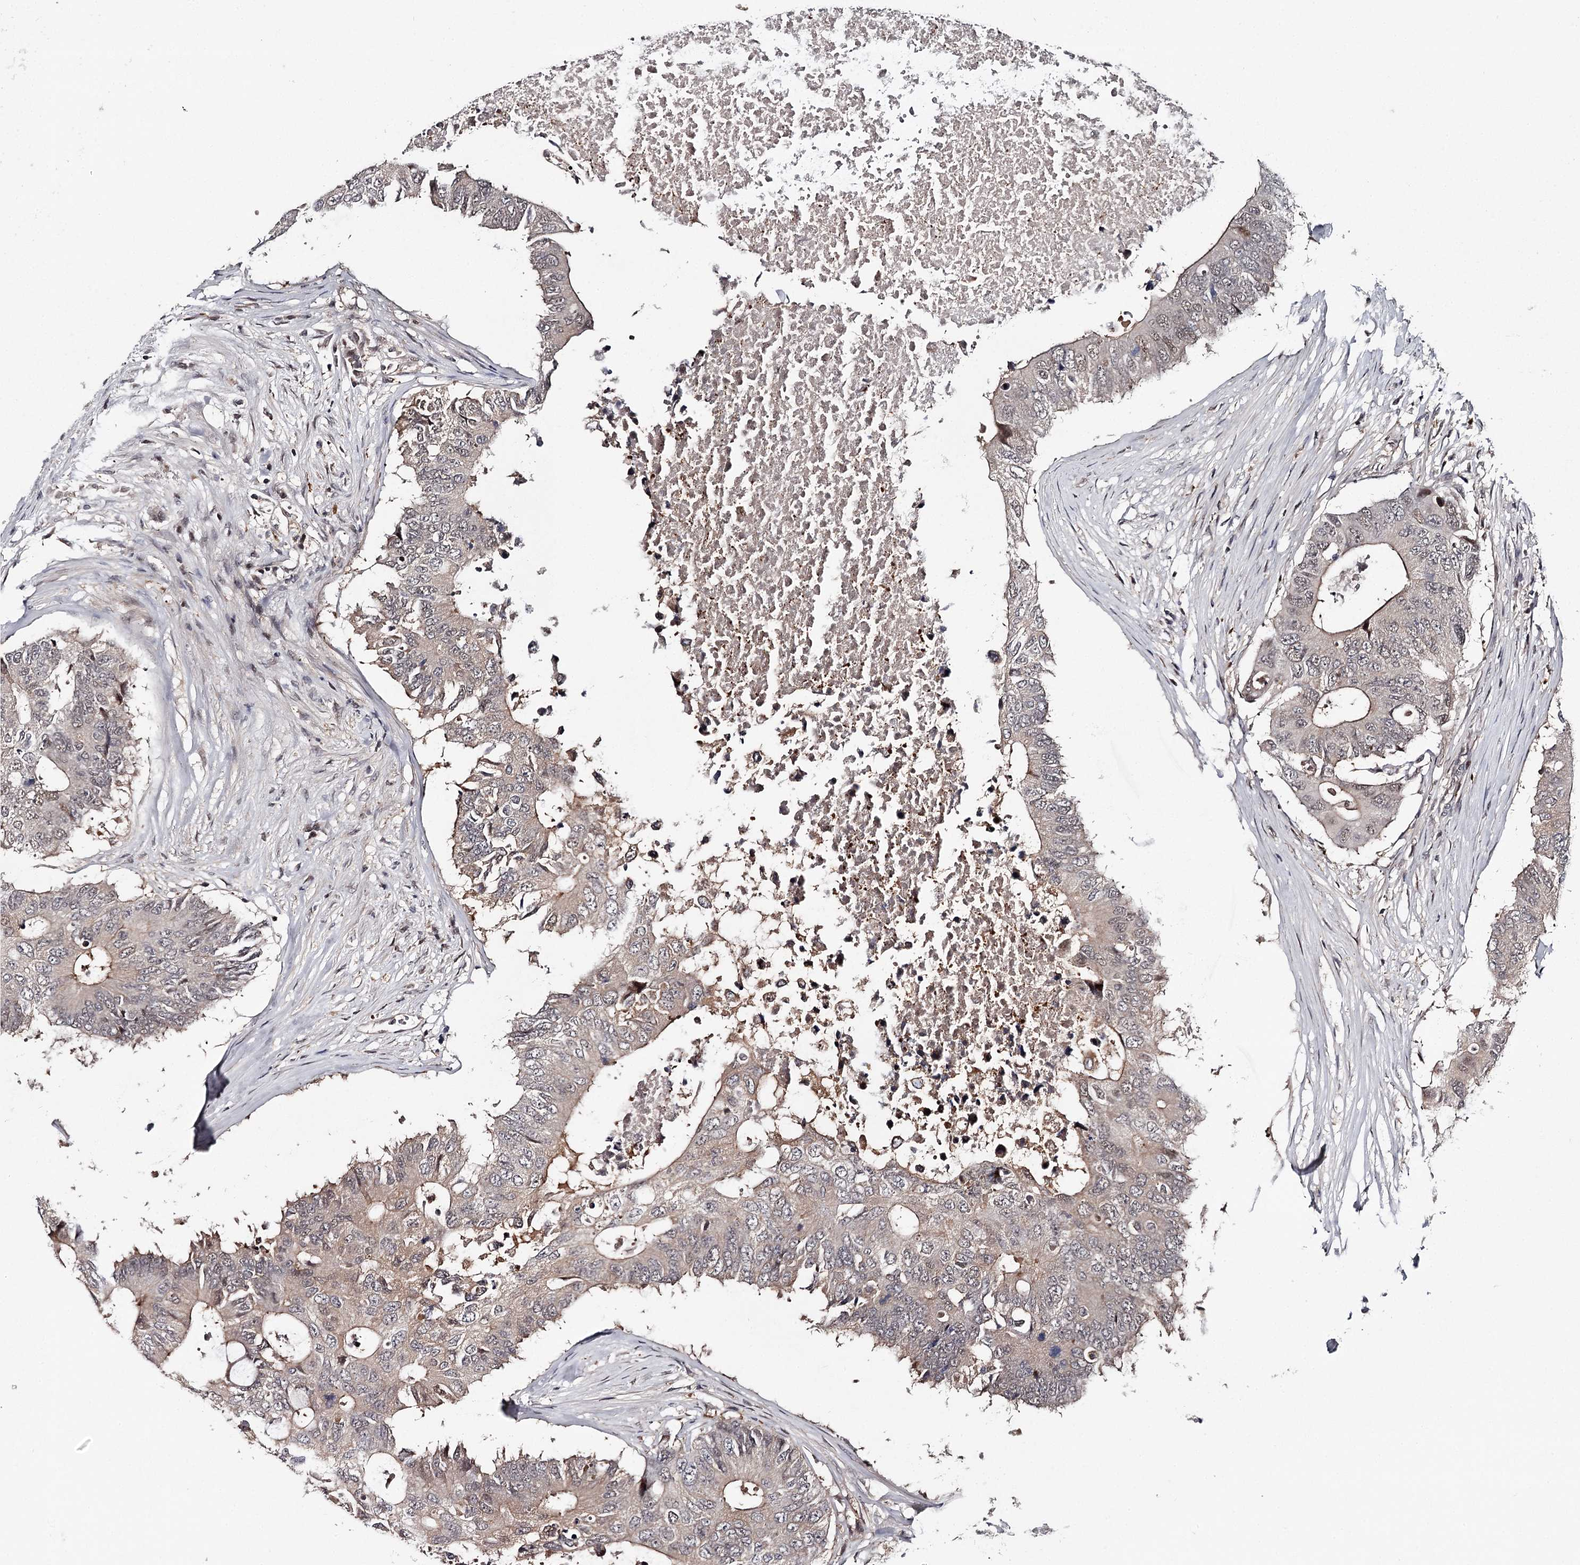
{"staining": {"intensity": "weak", "quantity": "<25%", "location": "cytoplasmic/membranous,nuclear"}, "tissue": "colorectal cancer", "cell_type": "Tumor cells", "image_type": "cancer", "snomed": [{"axis": "morphology", "description": "Adenocarcinoma, NOS"}, {"axis": "topography", "description": "Colon"}], "caption": "IHC histopathology image of neoplastic tissue: colorectal cancer (adenocarcinoma) stained with DAB (3,3'-diaminobenzidine) demonstrates no significant protein expression in tumor cells.", "gene": "GTSF1", "patient": {"sex": "male", "age": 71}}